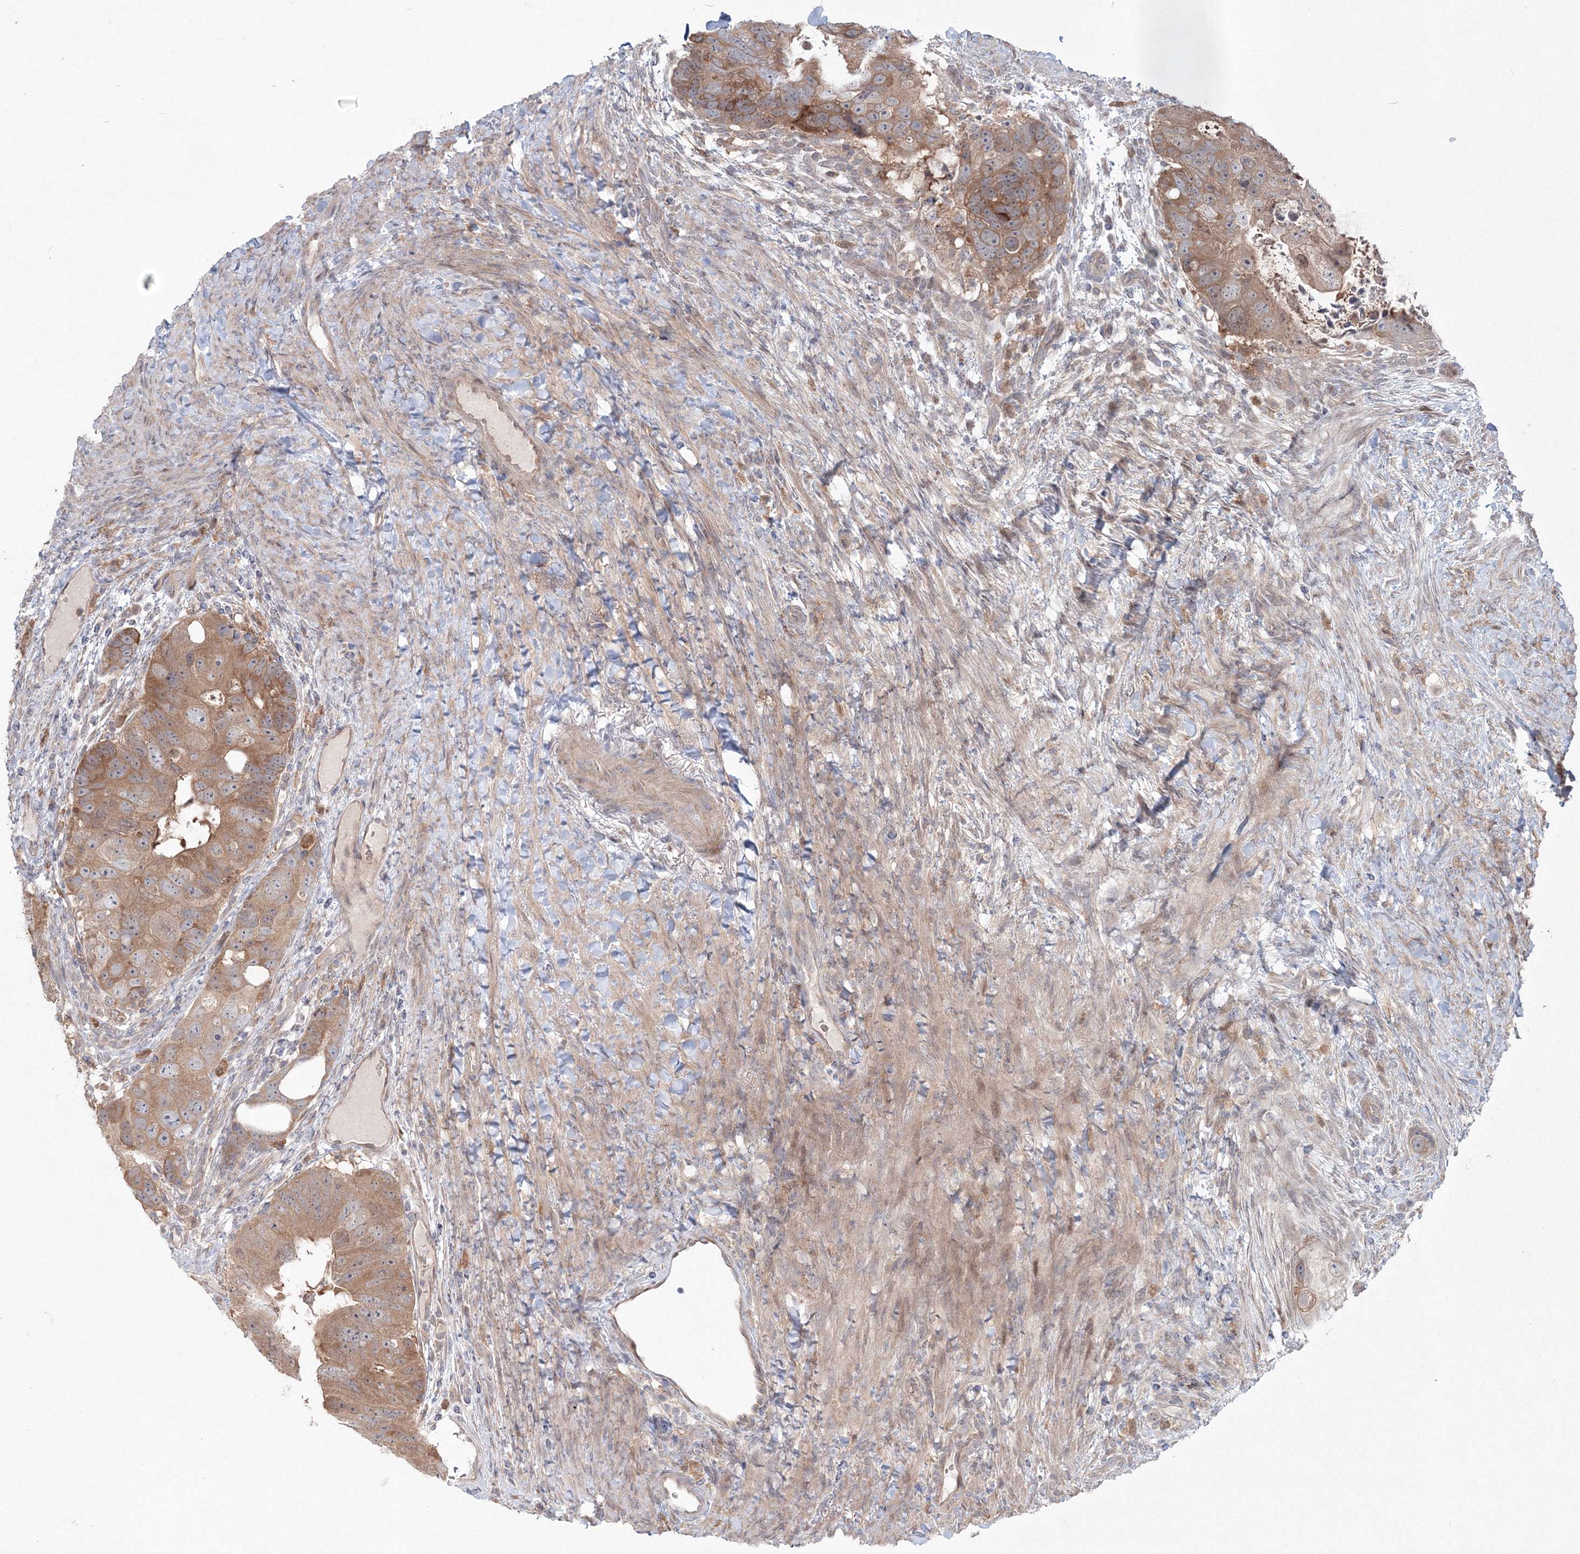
{"staining": {"intensity": "moderate", "quantity": ">75%", "location": "cytoplasmic/membranous"}, "tissue": "colorectal cancer", "cell_type": "Tumor cells", "image_type": "cancer", "snomed": [{"axis": "morphology", "description": "Adenocarcinoma, NOS"}, {"axis": "topography", "description": "Rectum"}], "caption": "An image showing moderate cytoplasmic/membranous expression in about >75% of tumor cells in adenocarcinoma (colorectal), as visualized by brown immunohistochemical staining.", "gene": "MKRN2", "patient": {"sex": "male", "age": 59}}